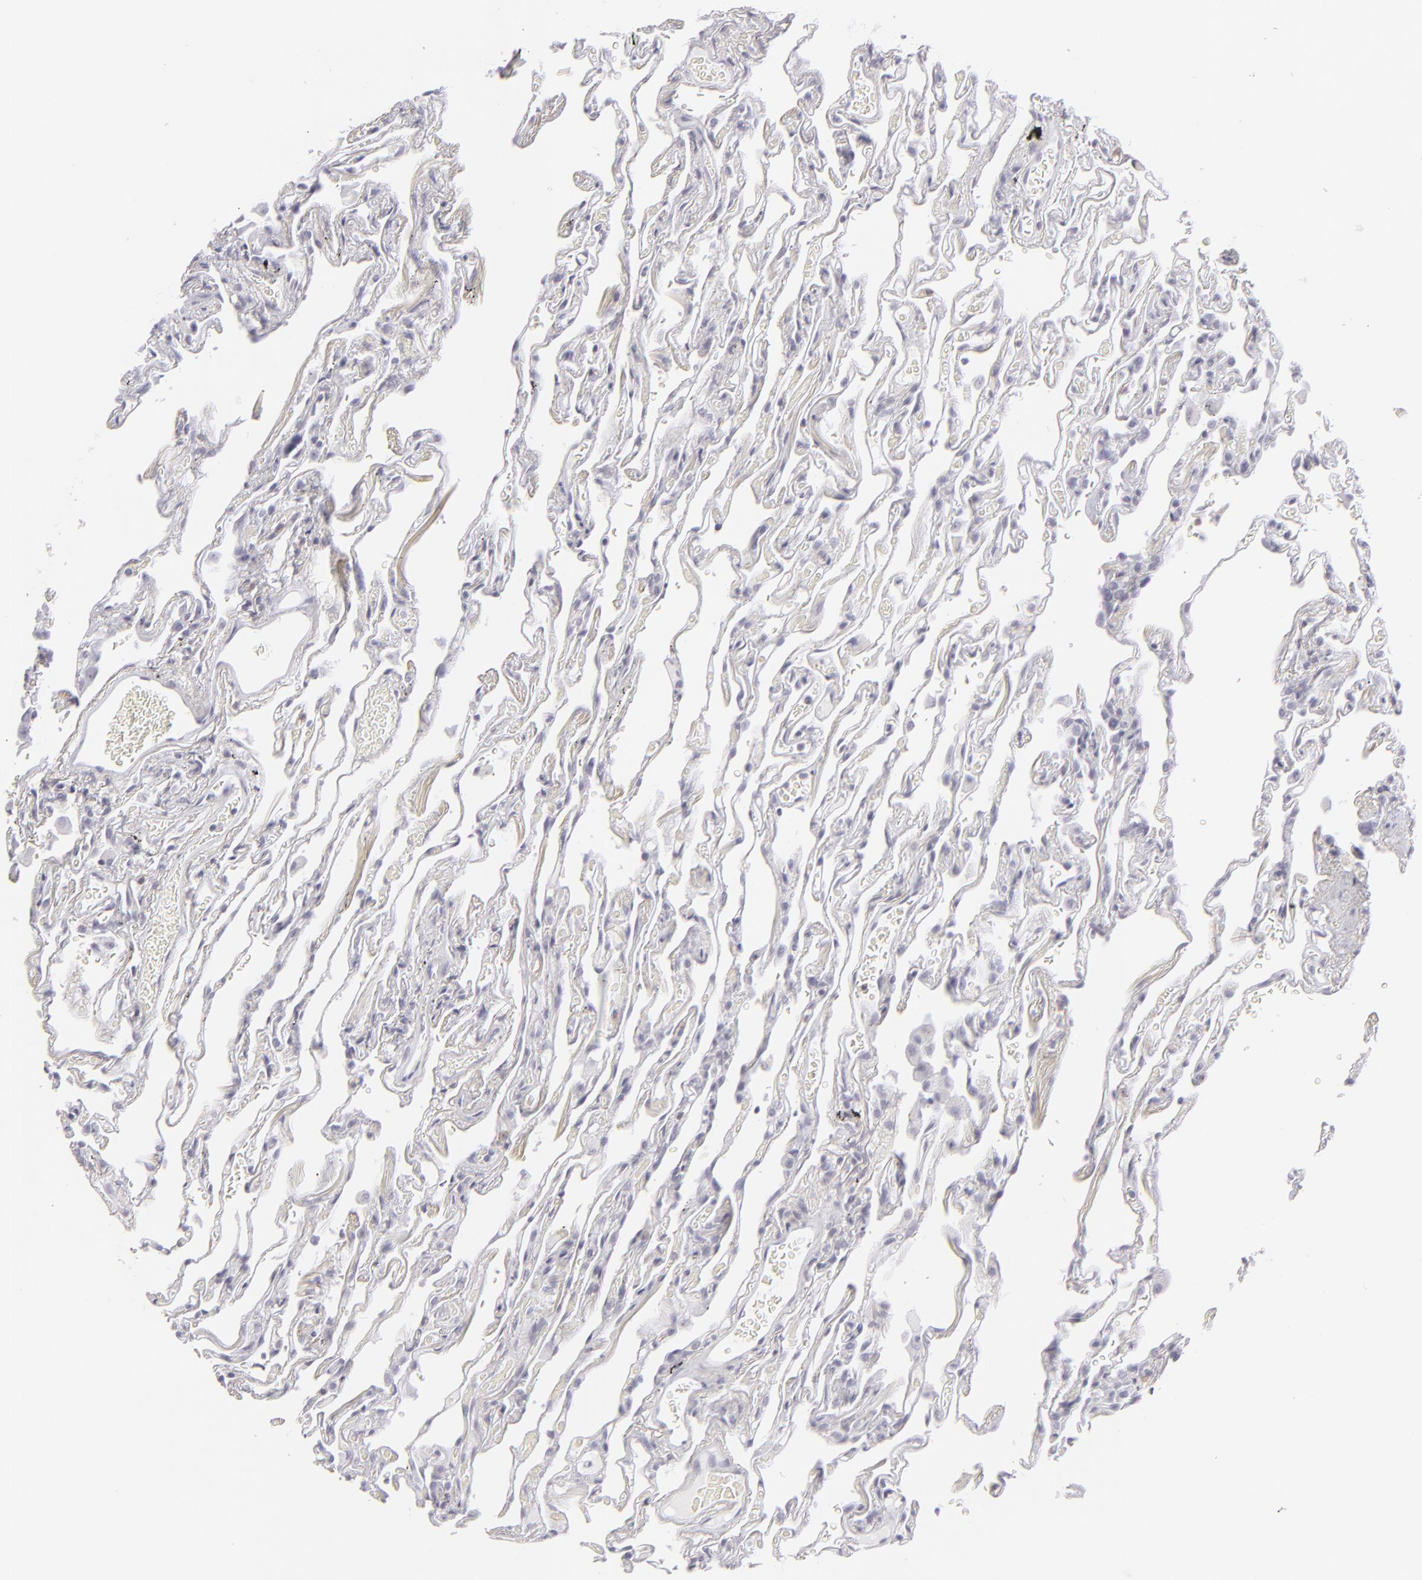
{"staining": {"intensity": "negative", "quantity": "none", "location": "none"}, "tissue": "lung", "cell_type": "Alveolar cells", "image_type": "normal", "snomed": [{"axis": "morphology", "description": "Normal tissue, NOS"}, {"axis": "morphology", "description": "Inflammation, NOS"}, {"axis": "topography", "description": "Lung"}], "caption": "Lung was stained to show a protein in brown. There is no significant staining in alveolar cells. (Stains: DAB (3,3'-diaminobenzidine) immunohistochemistry with hematoxylin counter stain, Microscopy: brightfield microscopy at high magnification).", "gene": "CD7", "patient": {"sex": "male", "age": 69}}